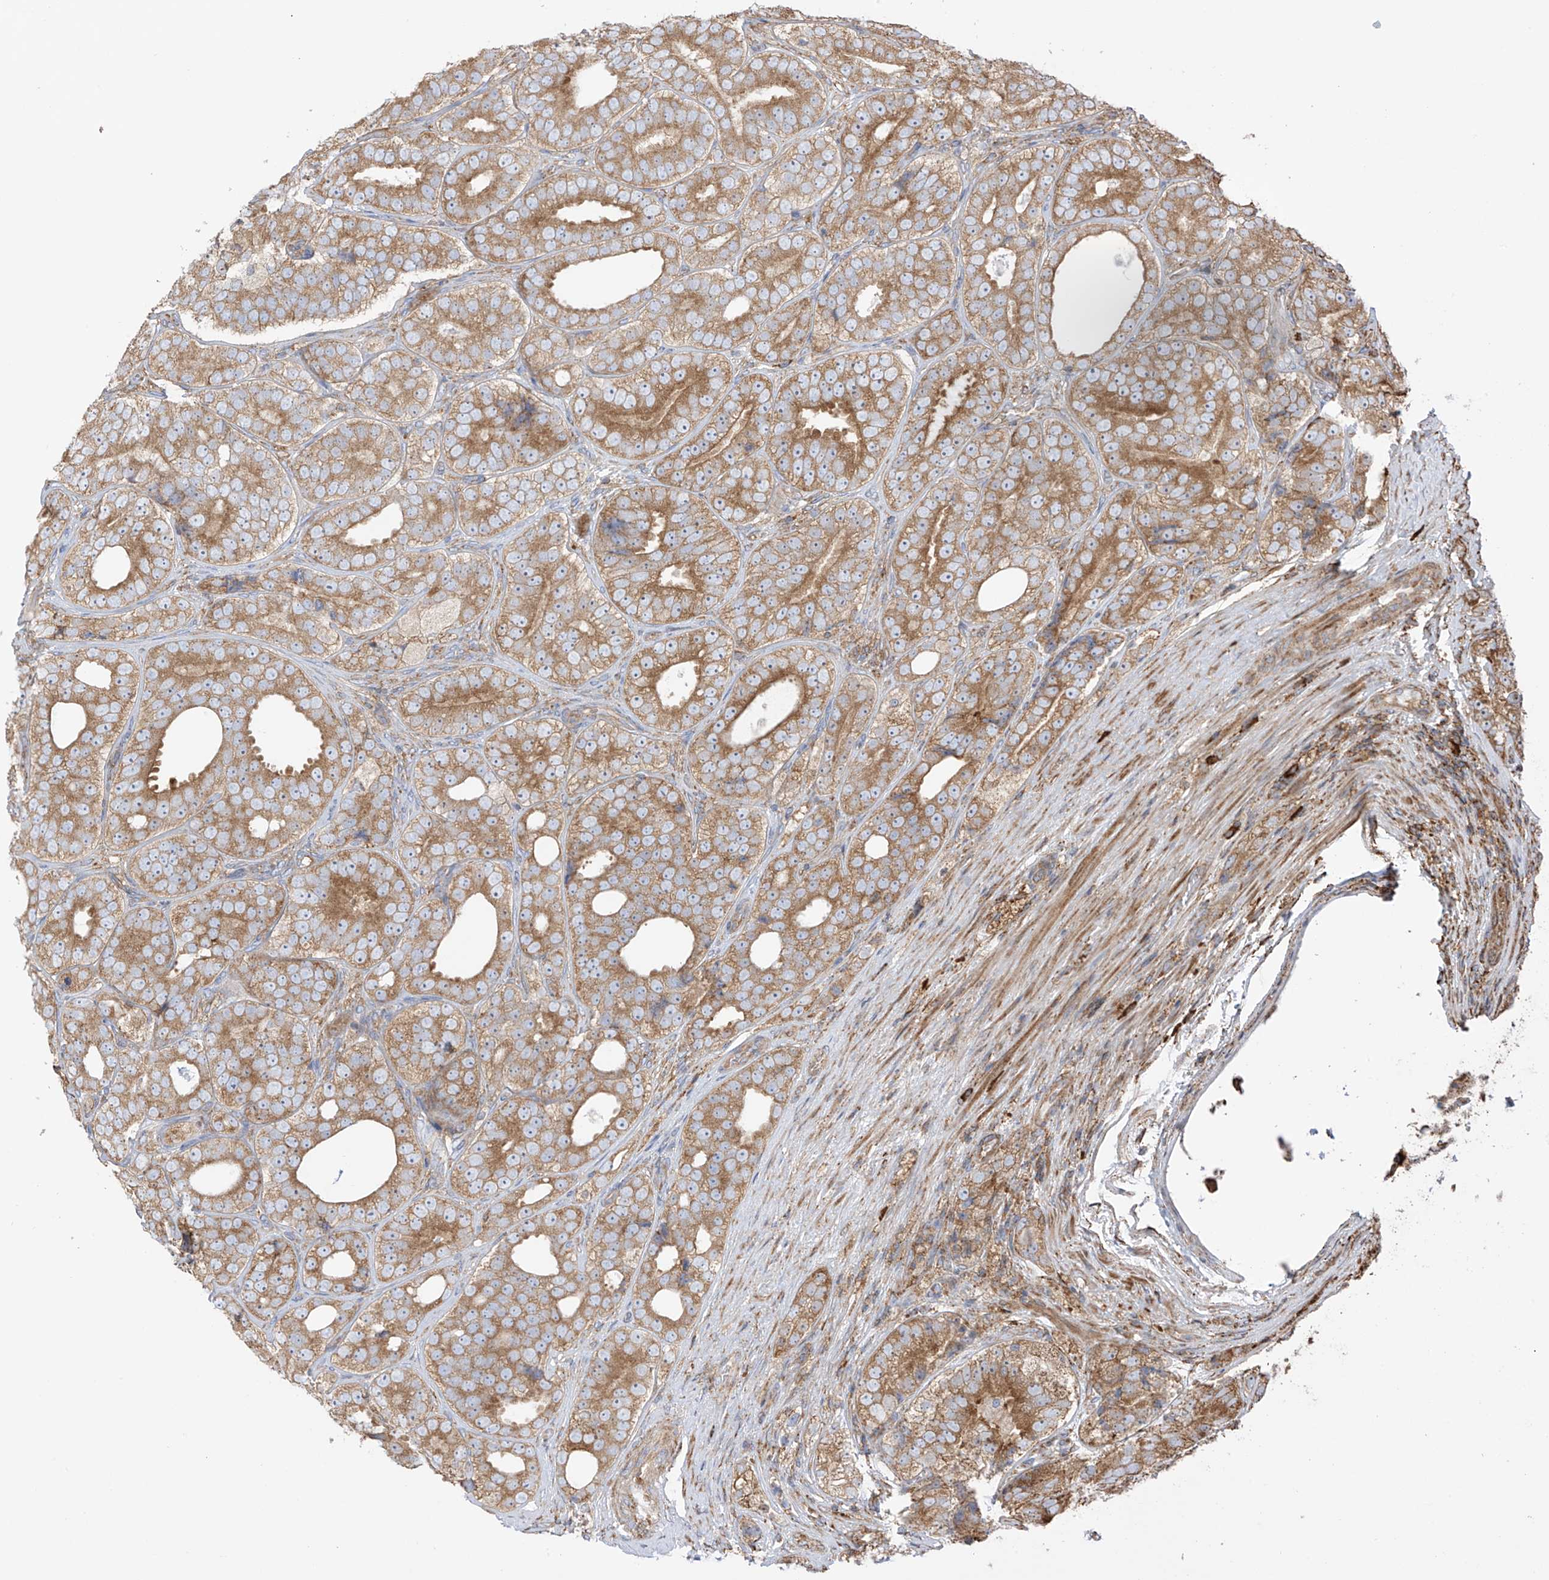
{"staining": {"intensity": "strong", "quantity": ">75%", "location": "cytoplasmic/membranous"}, "tissue": "prostate cancer", "cell_type": "Tumor cells", "image_type": "cancer", "snomed": [{"axis": "morphology", "description": "Adenocarcinoma, High grade"}, {"axis": "topography", "description": "Prostate"}], "caption": "DAB immunohistochemical staining of human prostate adenocarcinoma (high-grade) exhibits strong cytoplasmic/membranous protein positivity in about >75% of tumor cells.", "gene": "XKR3", "patient": {"sex": "male", "age": 56}}